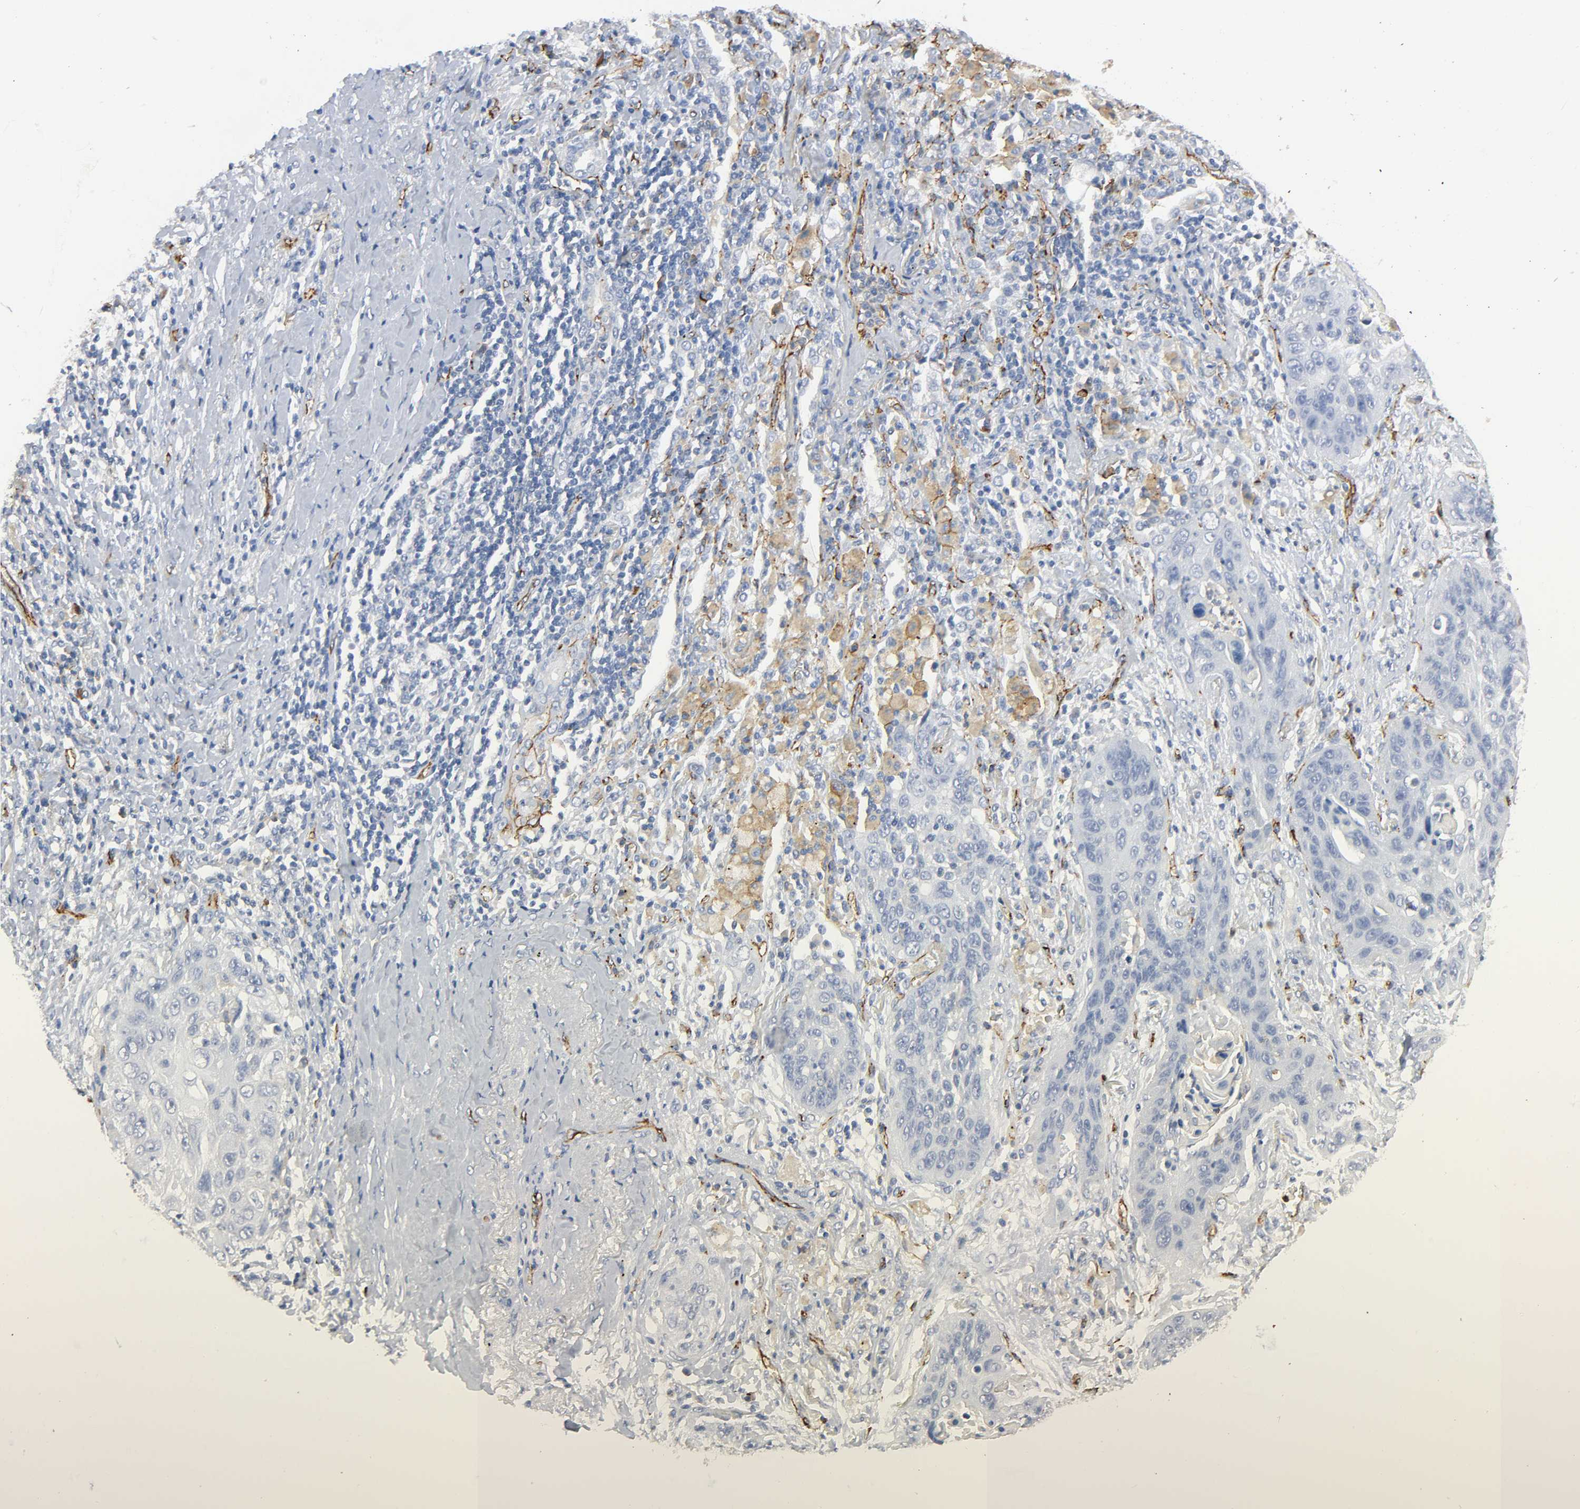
{"staining": {"intensity": "negative", "quantity": "none", "location": "none"}, "tissue": "lung cancer", "cell_type": "Tumor cells", "image_type": "cancer", "snomed": [{"axis": "morphology", "description": "Squamous cell carcinoma, NOS"}, {"axis": "topography", "description": "Lung"}], "caption": "Protein analysis of lung squamous cell carcinoma reveals no significant staining in tumor cells.", "gene": "PECAM1", "patient": {"sex": "female", "age": 67}}